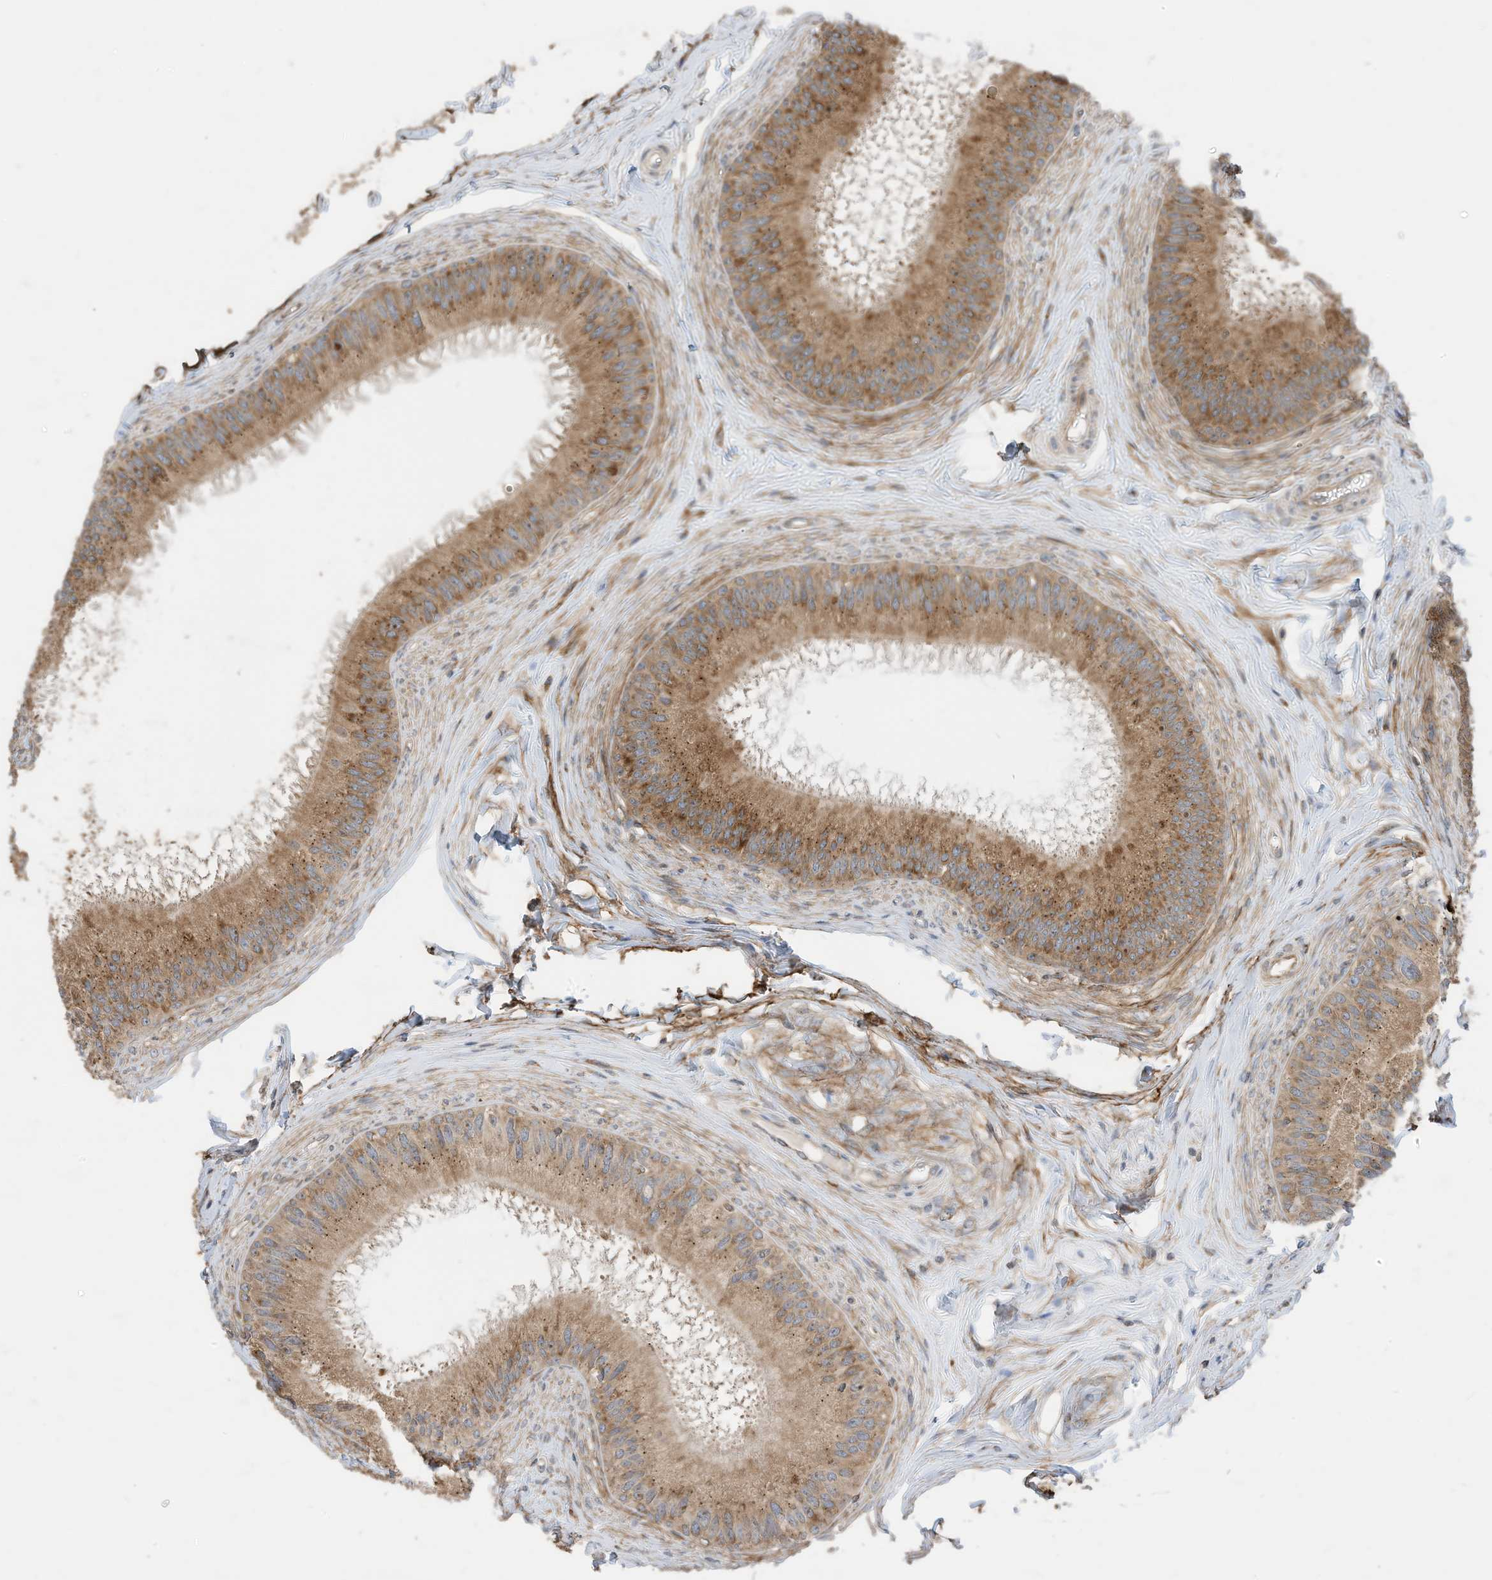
{"staining": {"intensity": "moderate", "quantity": ">75%", "location": "cytoplasmic/membranous"}, "tissue": "epididymis", "cell_type": "Glandular cells", "image_type": "normal", "snomed": [{"axis": "morphology", "description": "Normal tissue, NOS"}, {"axis": "topography", "description": "Epididymis"}], "caption": "This histopathology image displays immunohistochemistry (IHC) staining of benign human epididymis, with medium moderate cytoplasmic/membranous expression in approximately >75% of glandular cells.", "gene": "TRNAU1AP", "patient": {"sex": "male", "age": 27}}